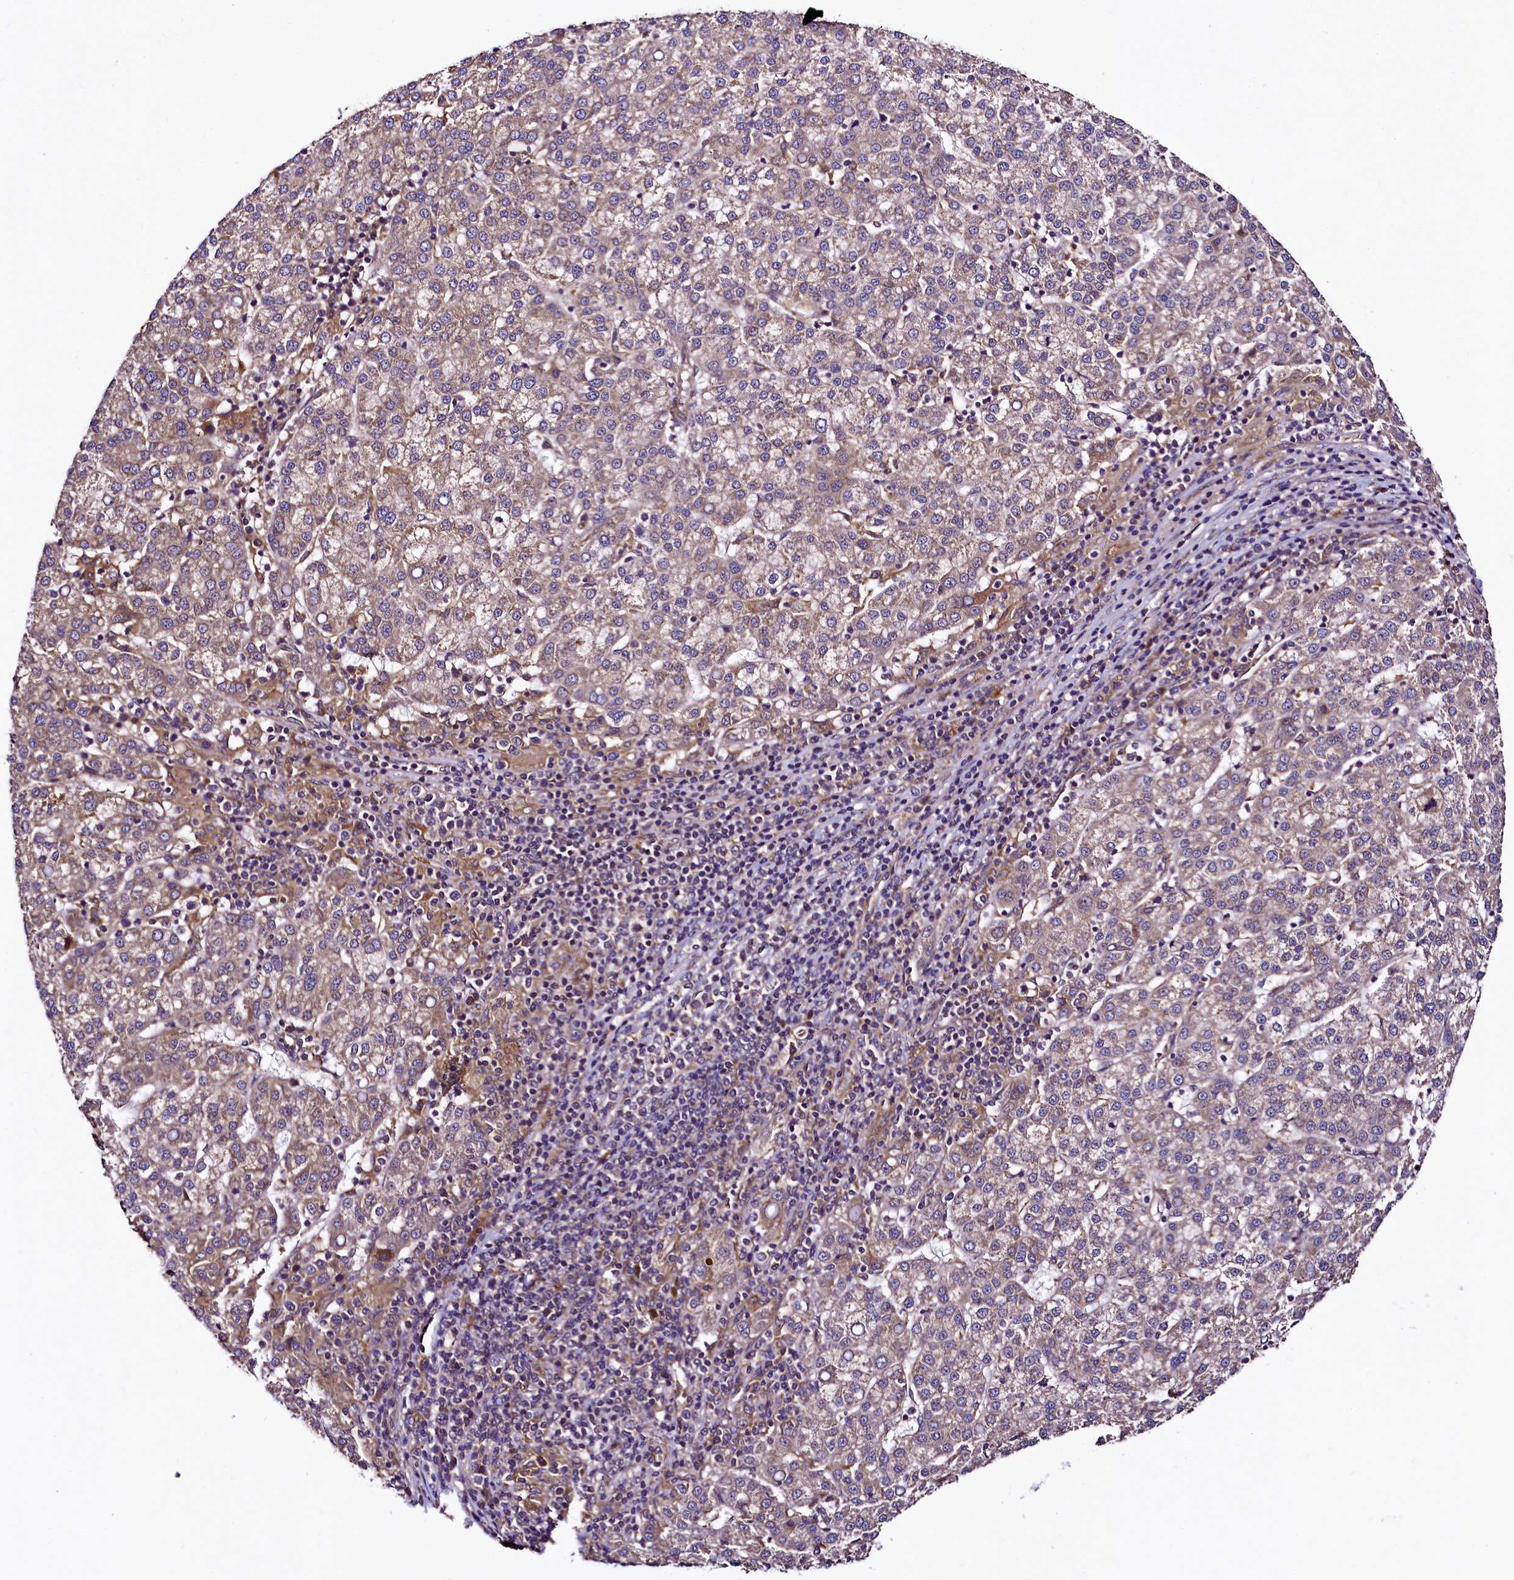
{"staining": {"intensity": "weak", "quantity": "25%-75%", "location": "cytoplasmic/membranous"}, "tissue": "liver cancer", "cell_type": "Tumor cells", "image_type": "cancer", "snomed": [{"axis": "morphology", "description": "Carcinoma, Hepatocellular, NOS"}, {"axis": "topography", "description": "Liver"}], "caption": "Weak cytoplasmic/membranous staining for a protein is appreciated in about 25%-75% of tumor cells of liver hepatocellular carcinoma using IHC.", "gene": "VPS35", "patient": {"sex": "female", "age": 58}}